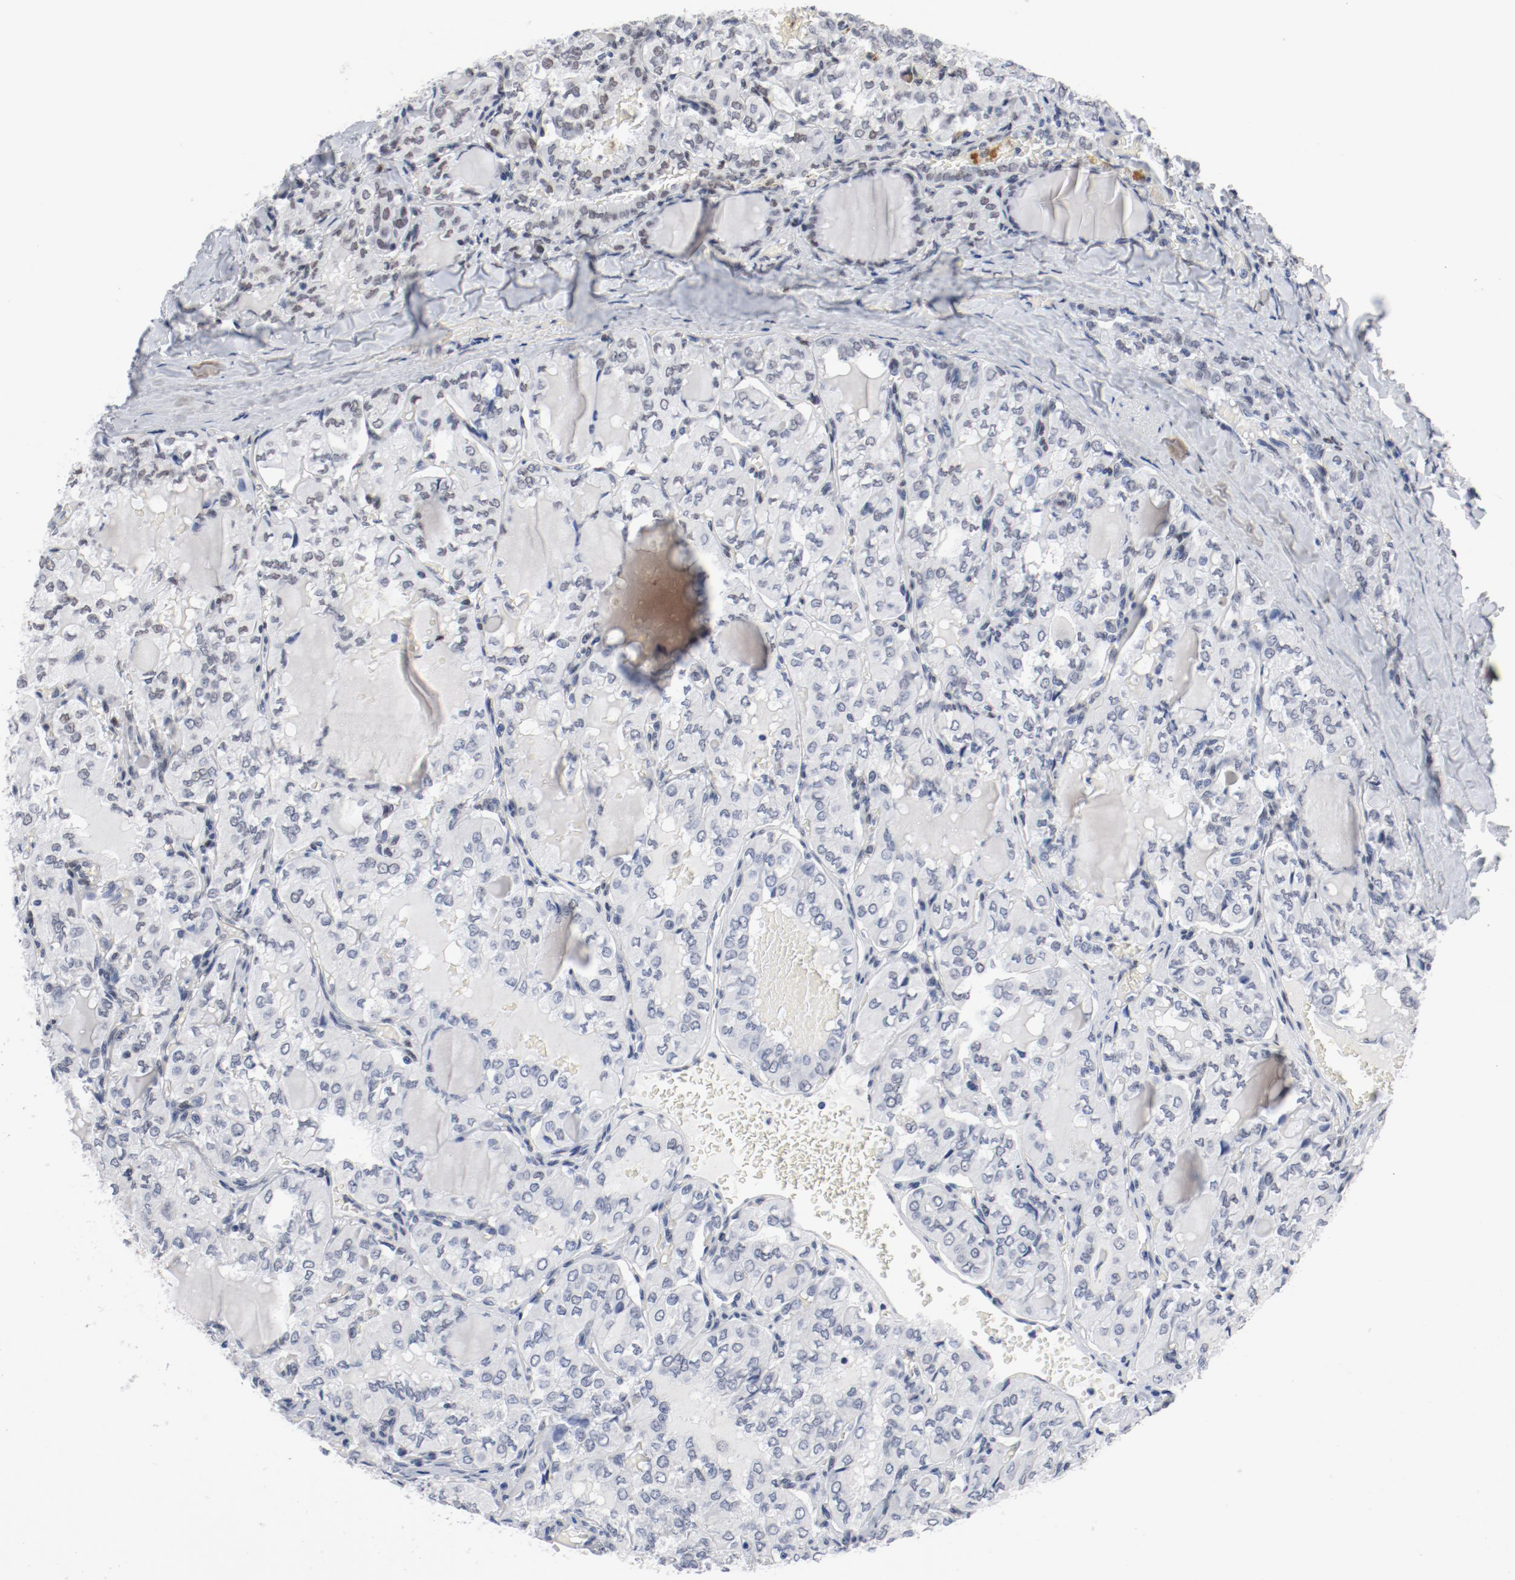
{"staining": {"intensity": "weak", "quantity": "25%-75%", "location": "nuclear"}, "tissue": "thyroid cancer", "cell_type": "Tumor cells", "image_type": "cancer", "snomed": [{"axis": "morphology", "description": "Papillary adenocarcinoma, NOS"}, {"axis": "topography", "description": "Thyroid gland"}], "caption": "This micrograph demonstrates immunohistochemistry (IHC) staining of human papillary adenocarcinoma (thyroid), with low weak nuclear expression in approximately 25%-75% of tumor cells.", "gene": "ARNT", "patient": {"sex": "male", "age": 20}}